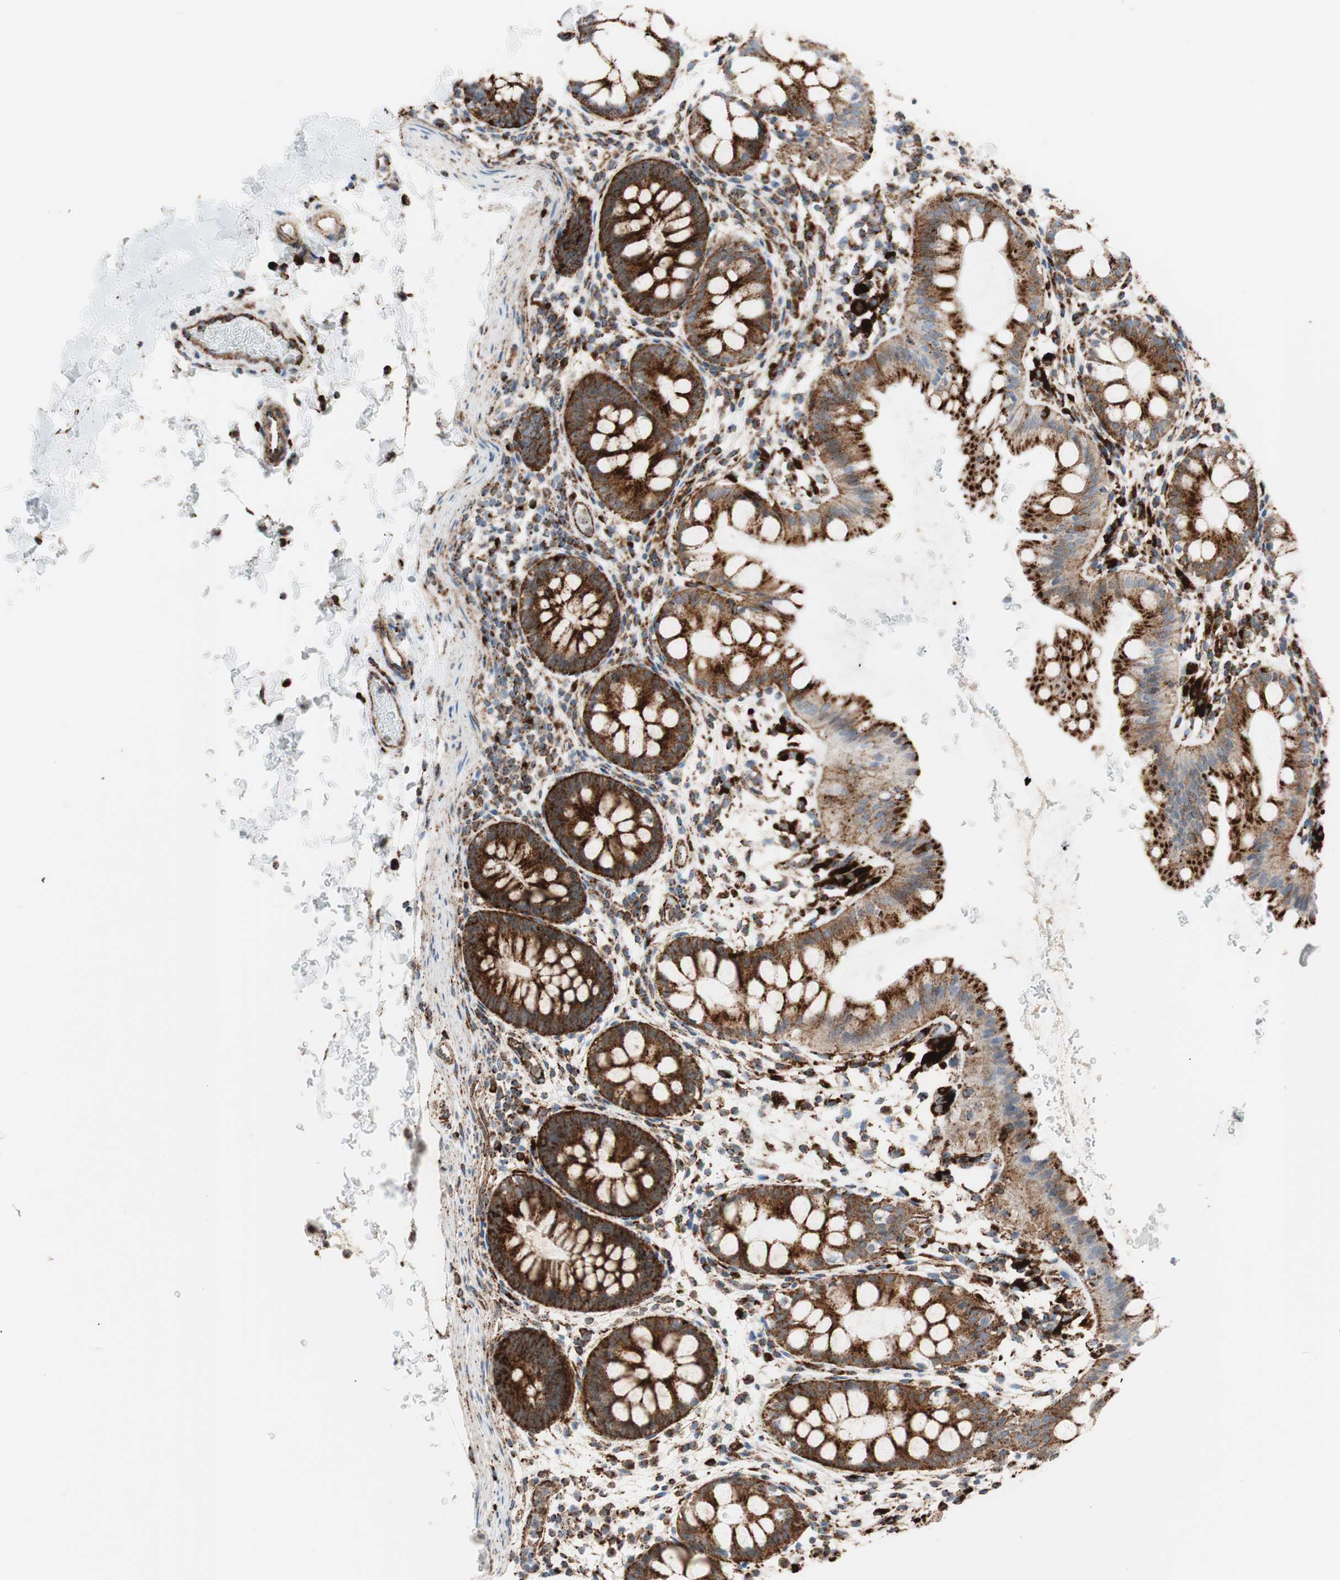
{"staining": {"intensity": "strong", "quantity": ">75%", "location": "cytoplasmic/membranous"}, "tissue": "rectum", "cell_type": "Glandular cells", "image_type": "normal", "snomed": [{"axis": "morphology", "description": "Normal tissue, NOS"}, {"axis": "topography", "description": "Rectum"}], "caption": "Protein staining by IHC reveals strong cytoplasmic/membranous expression in about >75% of glandular cells in benign rectum. The staining was performed using DAB, with brown indicating positive protein expression. Nuclei are stained blue with hematoxylin.", "gene": "LAMP1", "patient": {"sex": "female", "age": 24}}